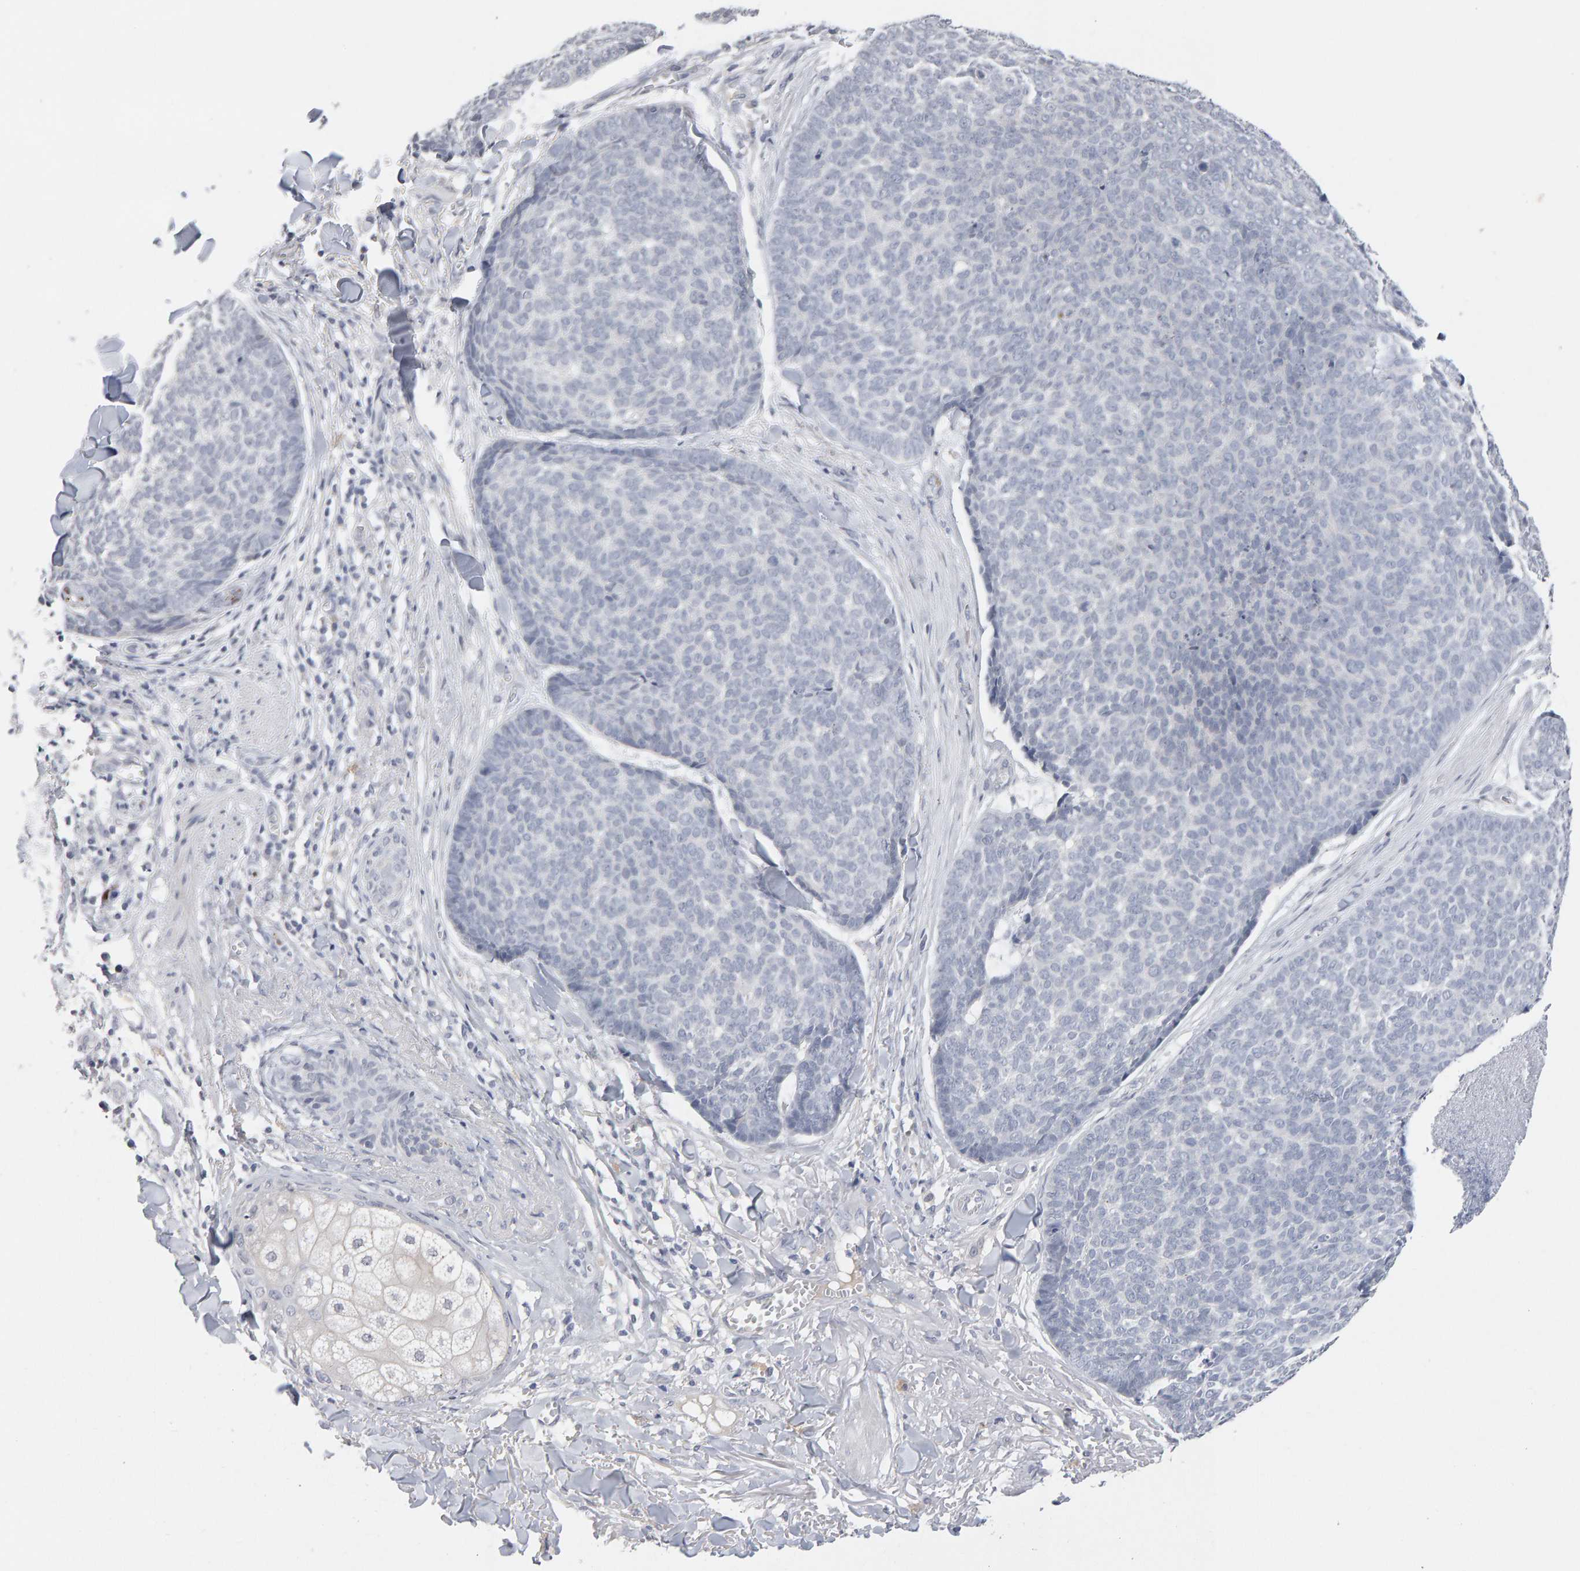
{"staining": {"intensity": "negative", "quantity": "none", "location": "none"}, "tissue": "skin cancer", "cell_type": "Tumor cells", "image_type": "cancer", "snomed": [{"axis": "morphology", "description": "Basal cell carcinoma"}, {"axis": "topography", "description": "Skin"}], "caption": "A photomicrograph of human skin cancer (basal cell carcinoma) is negative for staining in tumor cells.", "gene": "HNF4A", "patient": {"sex": "male", "age": 84}}